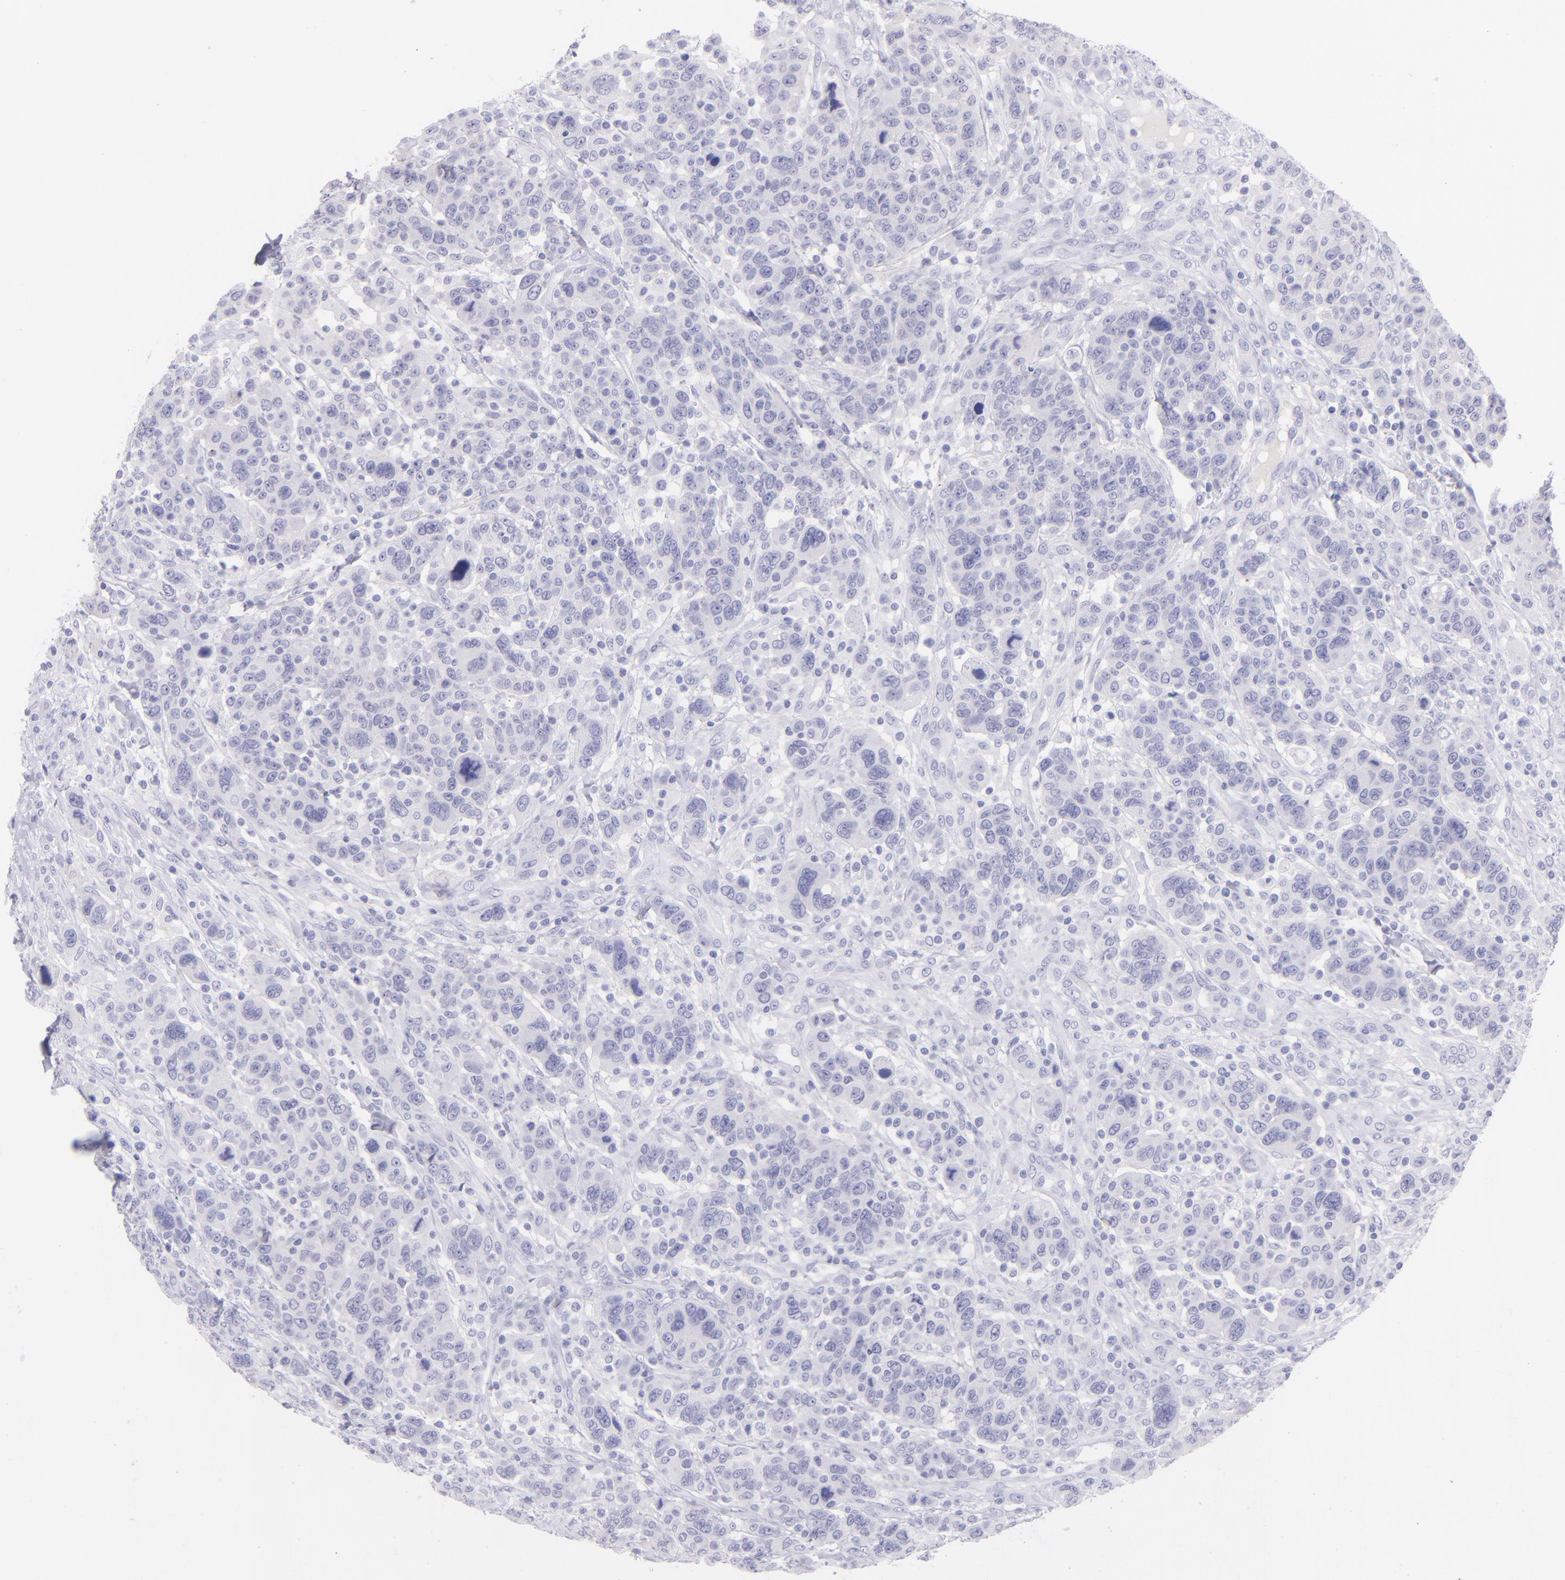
{"staining": {"intensity": "negative", "quantity": "none", "location": "none"}, "tissue": "breast cancer", "cell_type": "Tumor cells", "image_type": "cancer", "snomed": [{"axis": "morphology", "description": "Duct carcinoma"}, {"axis": "topography", "description": "Breast"}], "caption": "The histopathology image displays no significant expression in tumor cells of breast cancer.", "gene": "SLC1A2", "patient": {"sex": "female", "age": 37}}